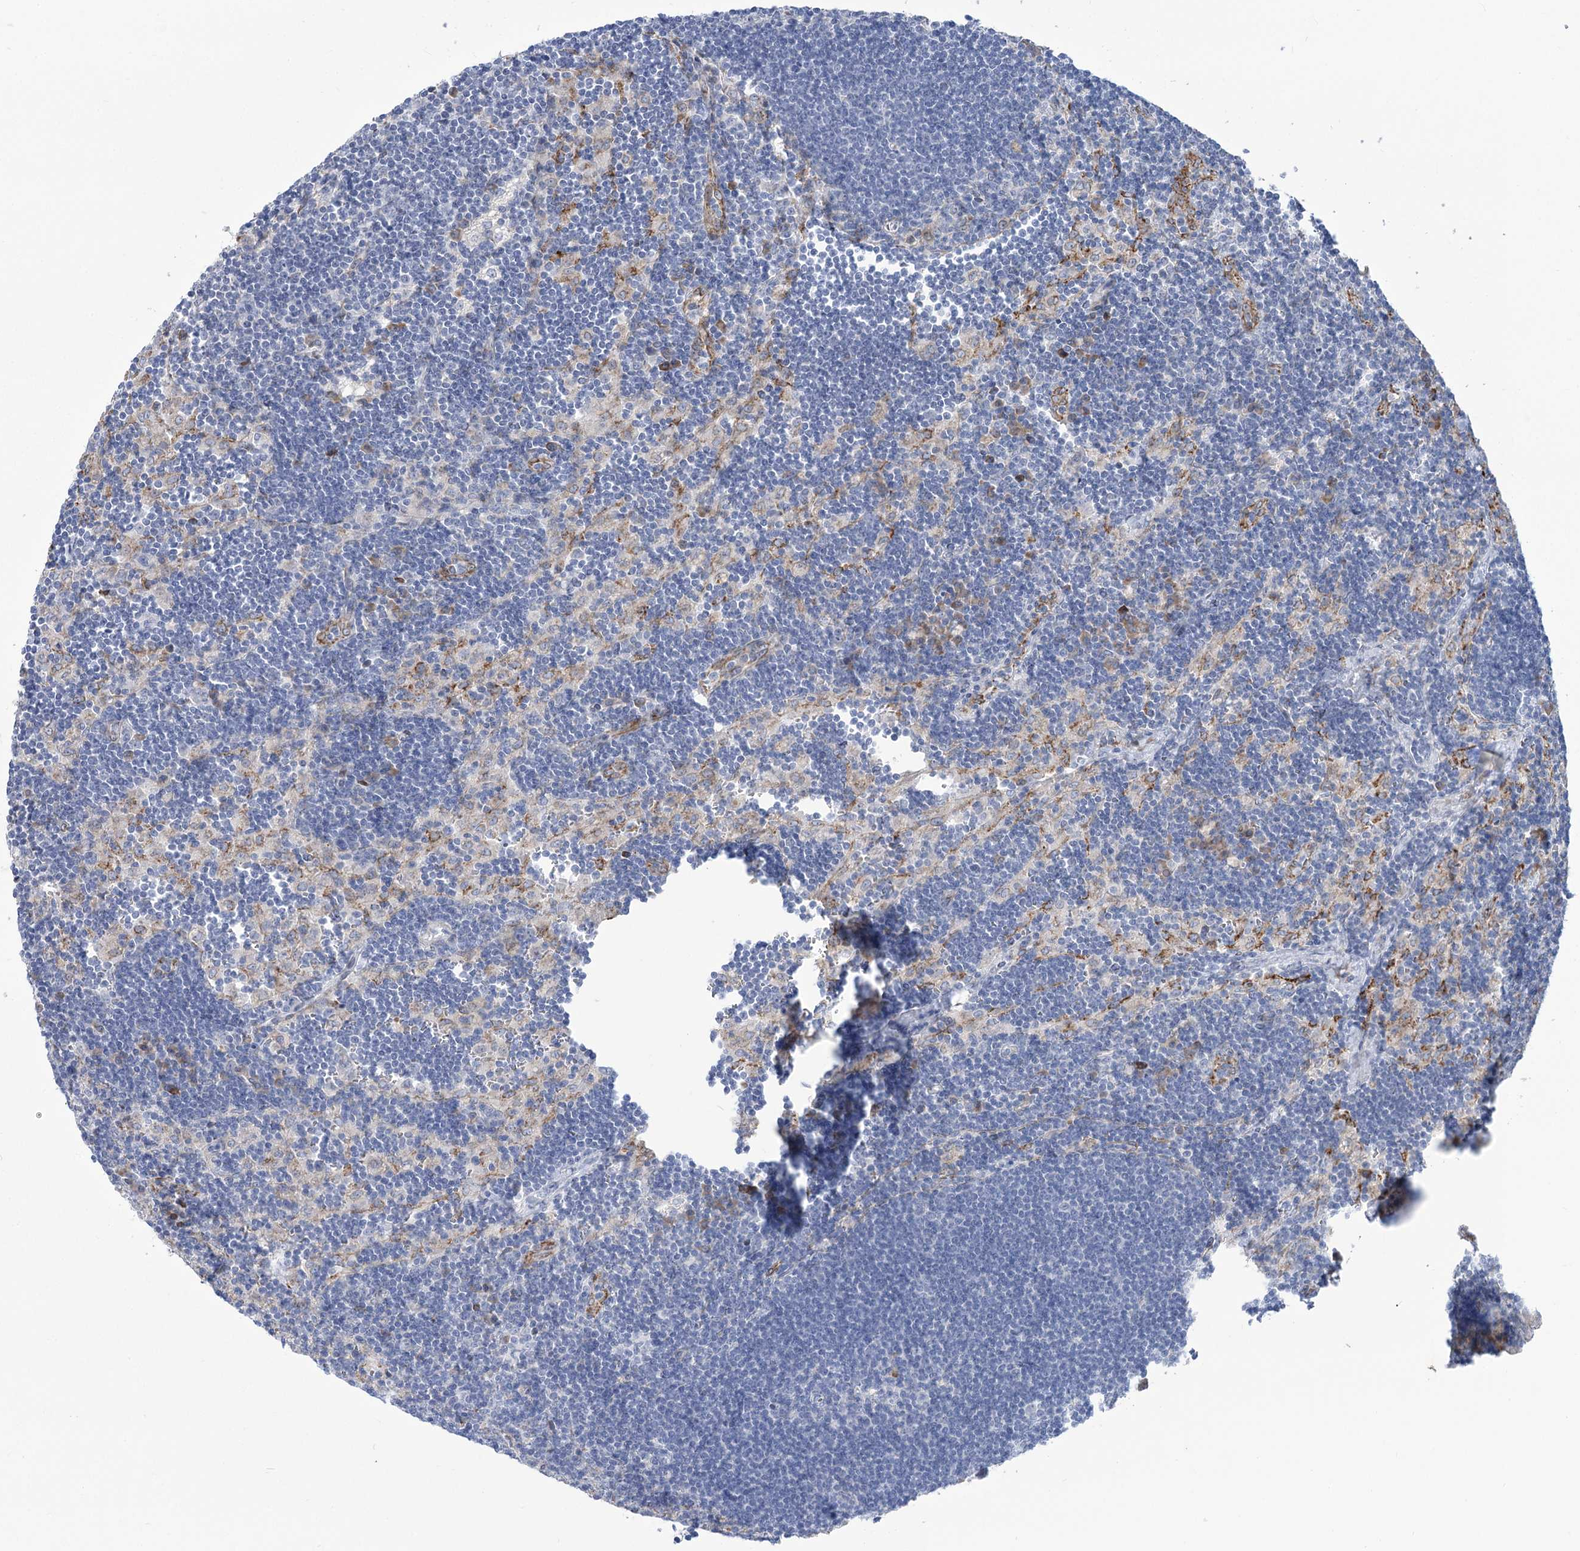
{"staining": {"intensity": "negative", "quantity": "none", "location": "none"}, "tissue": "lymph node", "cell_type": "Germinal center cells", "image_type": "normal", "snomed": [{"axis": "morphology", "description": "Normal tissue, NOS"}, {"axis": "topography", "description": "Lymph node"}], "caption": "This is an immunohistochemistry histopathology image of normal human lymph node. There is no positivity in germinal center cells.", "gene": "STT3B", "patient": {"sex": "male", "age": 24}}